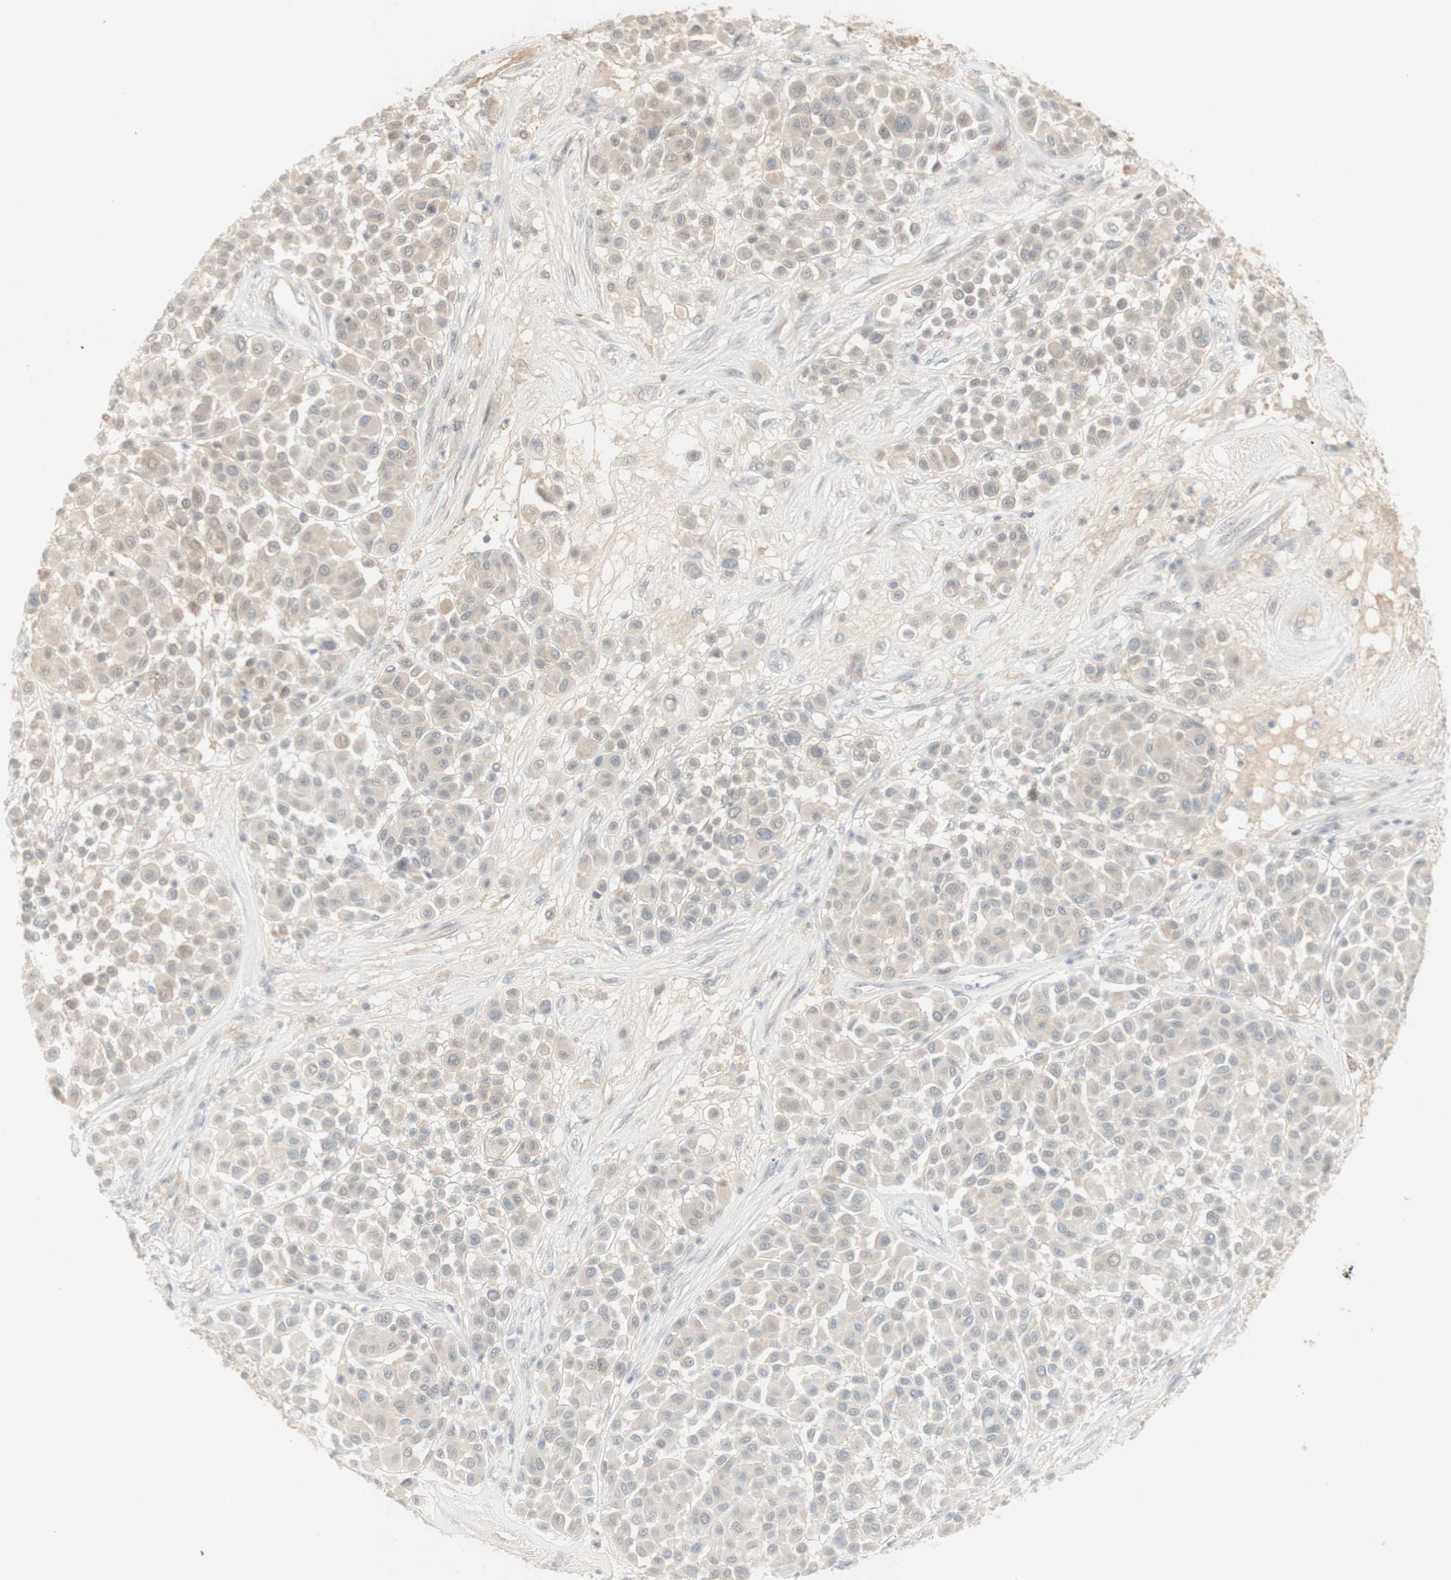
{"staining": {"intensity": "weak", "quantity": ">75%", "location": "cytoplasmic/membranous"}, "tissue": "melanoma", "cell_type": "Tumor cells", "image_type": "cancer", "snomed": [{"axis": "morphology", "description": "Malignant melanoma, Metastatic site"}, {"axis": "topography", "description": "Soft tissue"}], "caption": "This is an image of immunohistochemistry (IHC) staining of melanoma, which shows weak positivity in the cytoplasmic/membranous of tumor cells.", "gene": "PLCD4", "patient": {"sex": "male", "age": 41}}